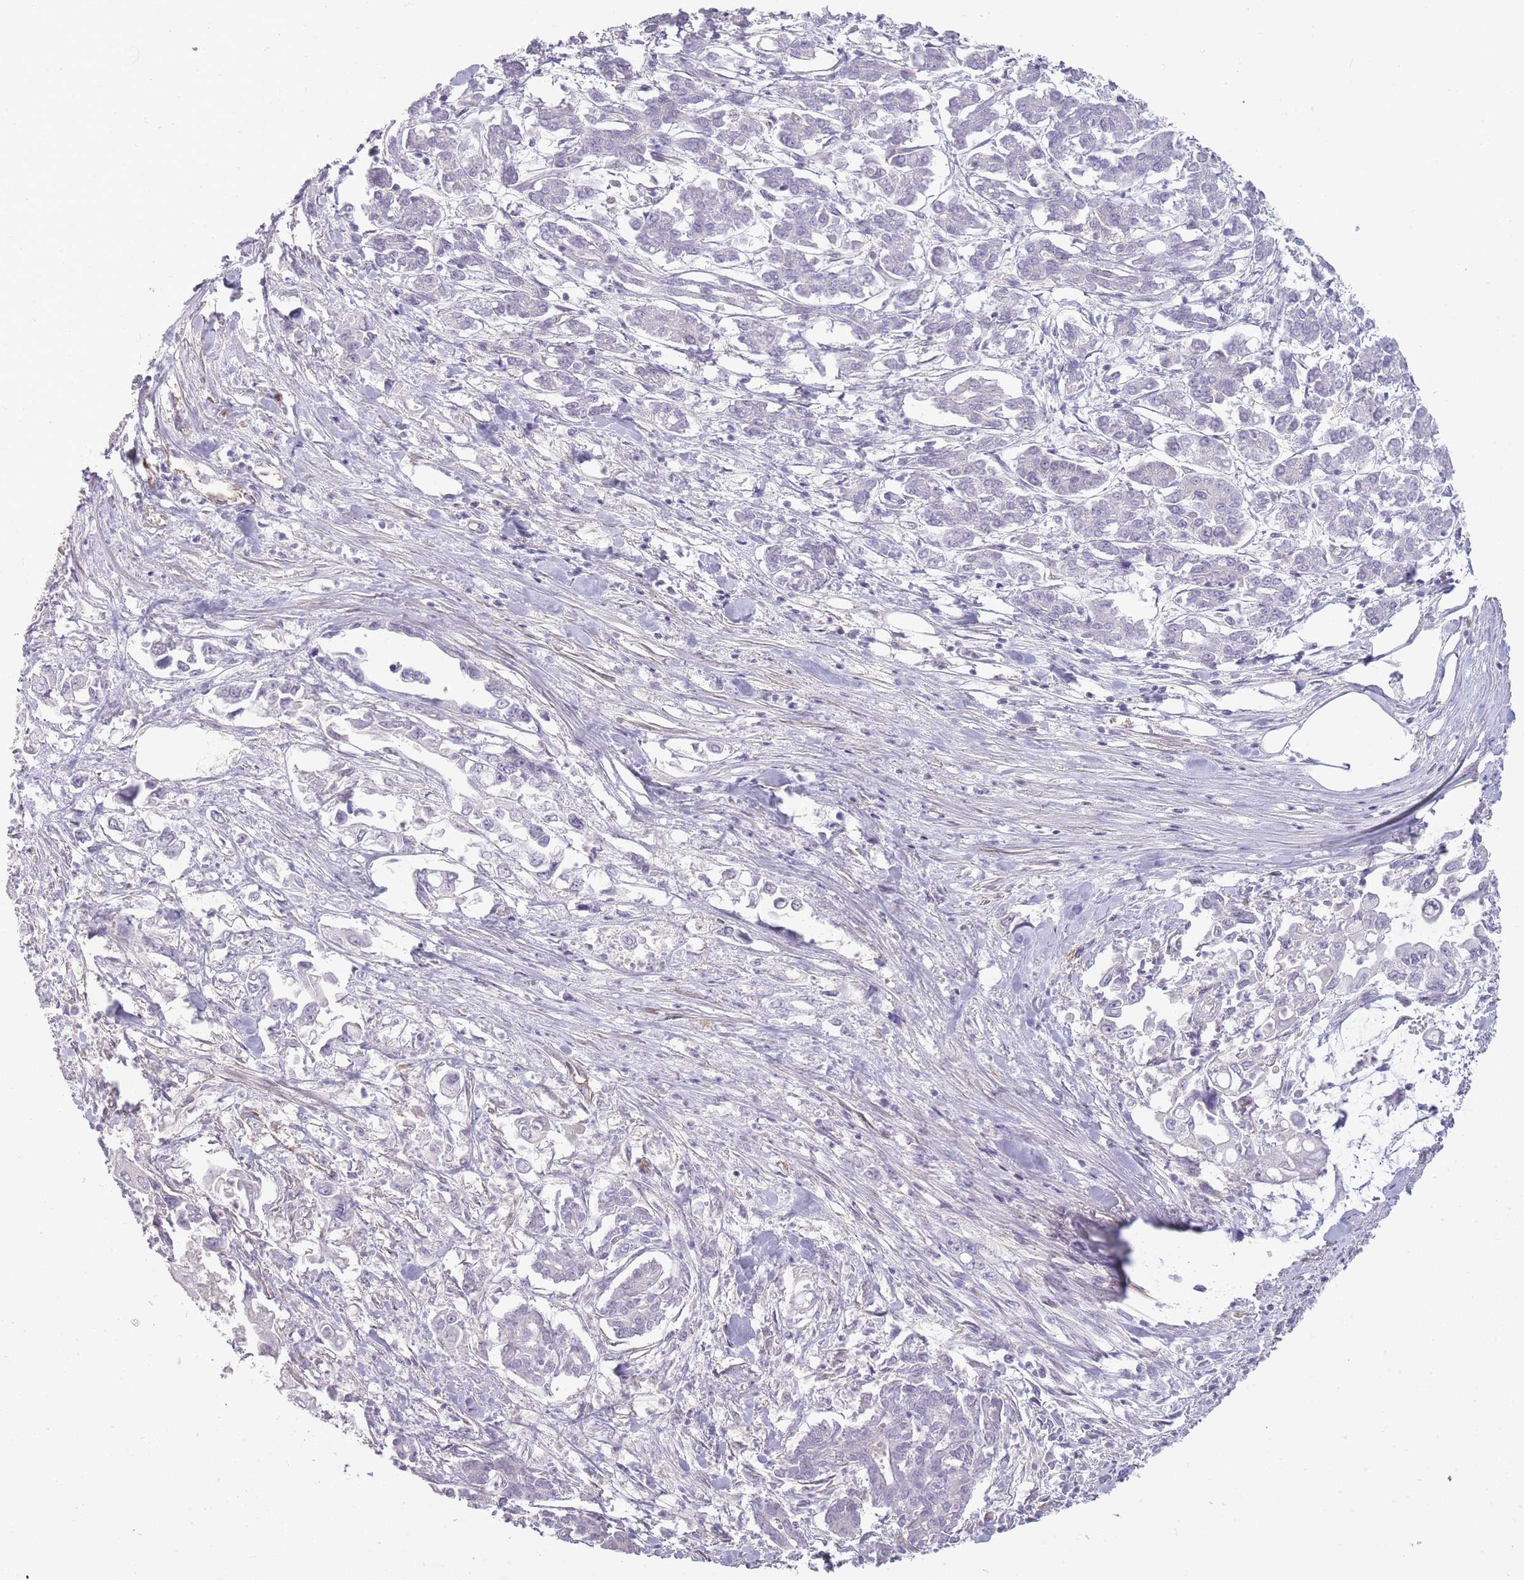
{"staining": {"intensity": "negative", "quantity": "none", "location": "none"}, "tissue": "pancreatic cancer", "cell_type": "Tumor cells", "image_type": "cancer", "snomed": [{"axis": "morphology", "description": "Adenocarcinoma, NOS"}, {"axis": "topography", "description": "Pancreas"}], "caption": "Immunohistochemistry (IHC) micrograph of neoplastic tissue: human pancreatic cancer stained with DAB exhibits no significant protein positivity in tumor cells.", "gene": "SLC8A2", "patient": {"sex": "male", "age": 61}}